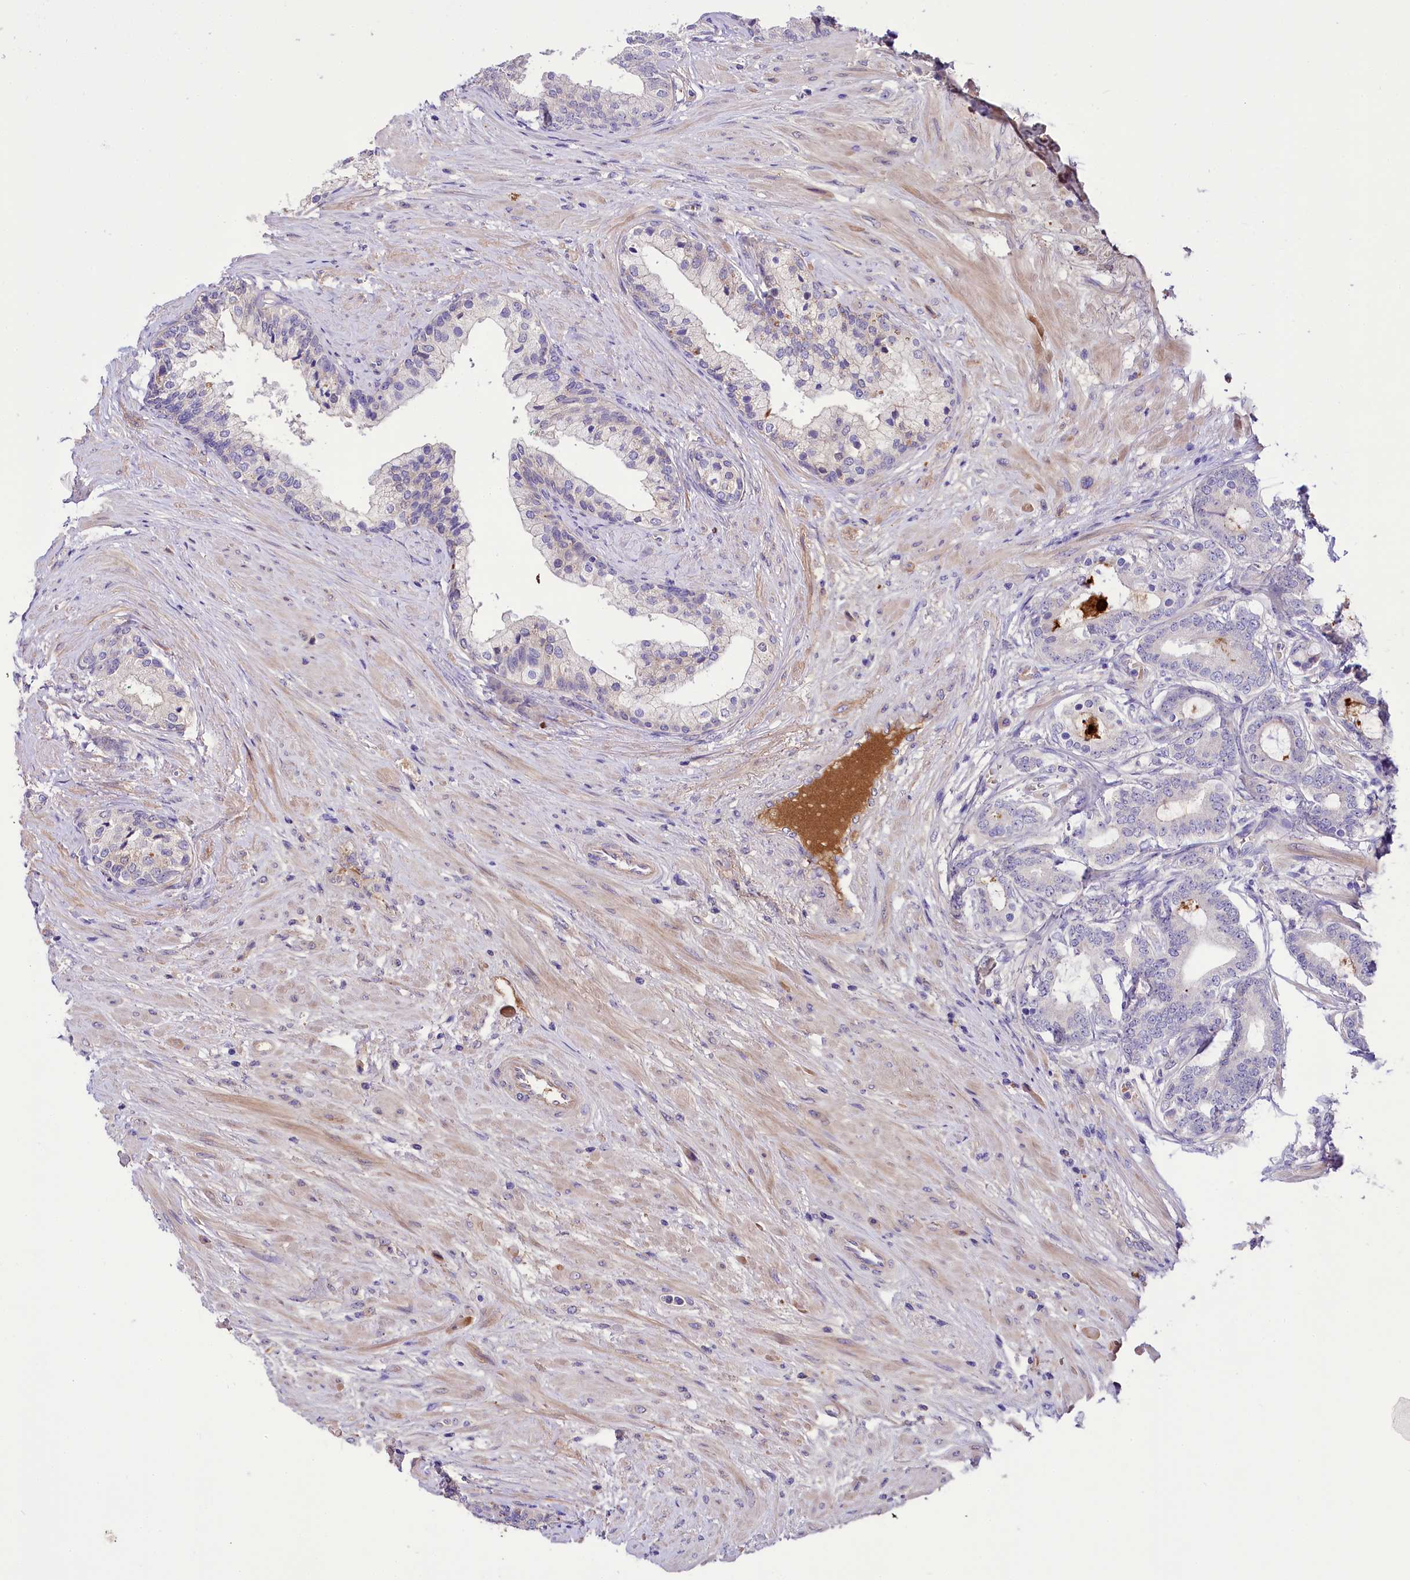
{"staining": {"intensity": "negative", "quantity": "none", "location": "none"}, "tissue": "prostate cancer", "cell_type": "Tumor cells", "image_type": "cancer", "snomed": [{"axis": "morphology", "description": "Adenocarcinoma, High grade"}, {"axis": "topography", "description": "Prostate"}], "caption": "This photomicrograph is of prostate high-grade adenocarcinoma stained with immunohistochemistry (IHC) to label a protein in brown with the nuclei are counter-stained blue. There is no expression in tumor cells.", "gene": "PPP1R32", "patient": {"sex": "male", "age": 60}}